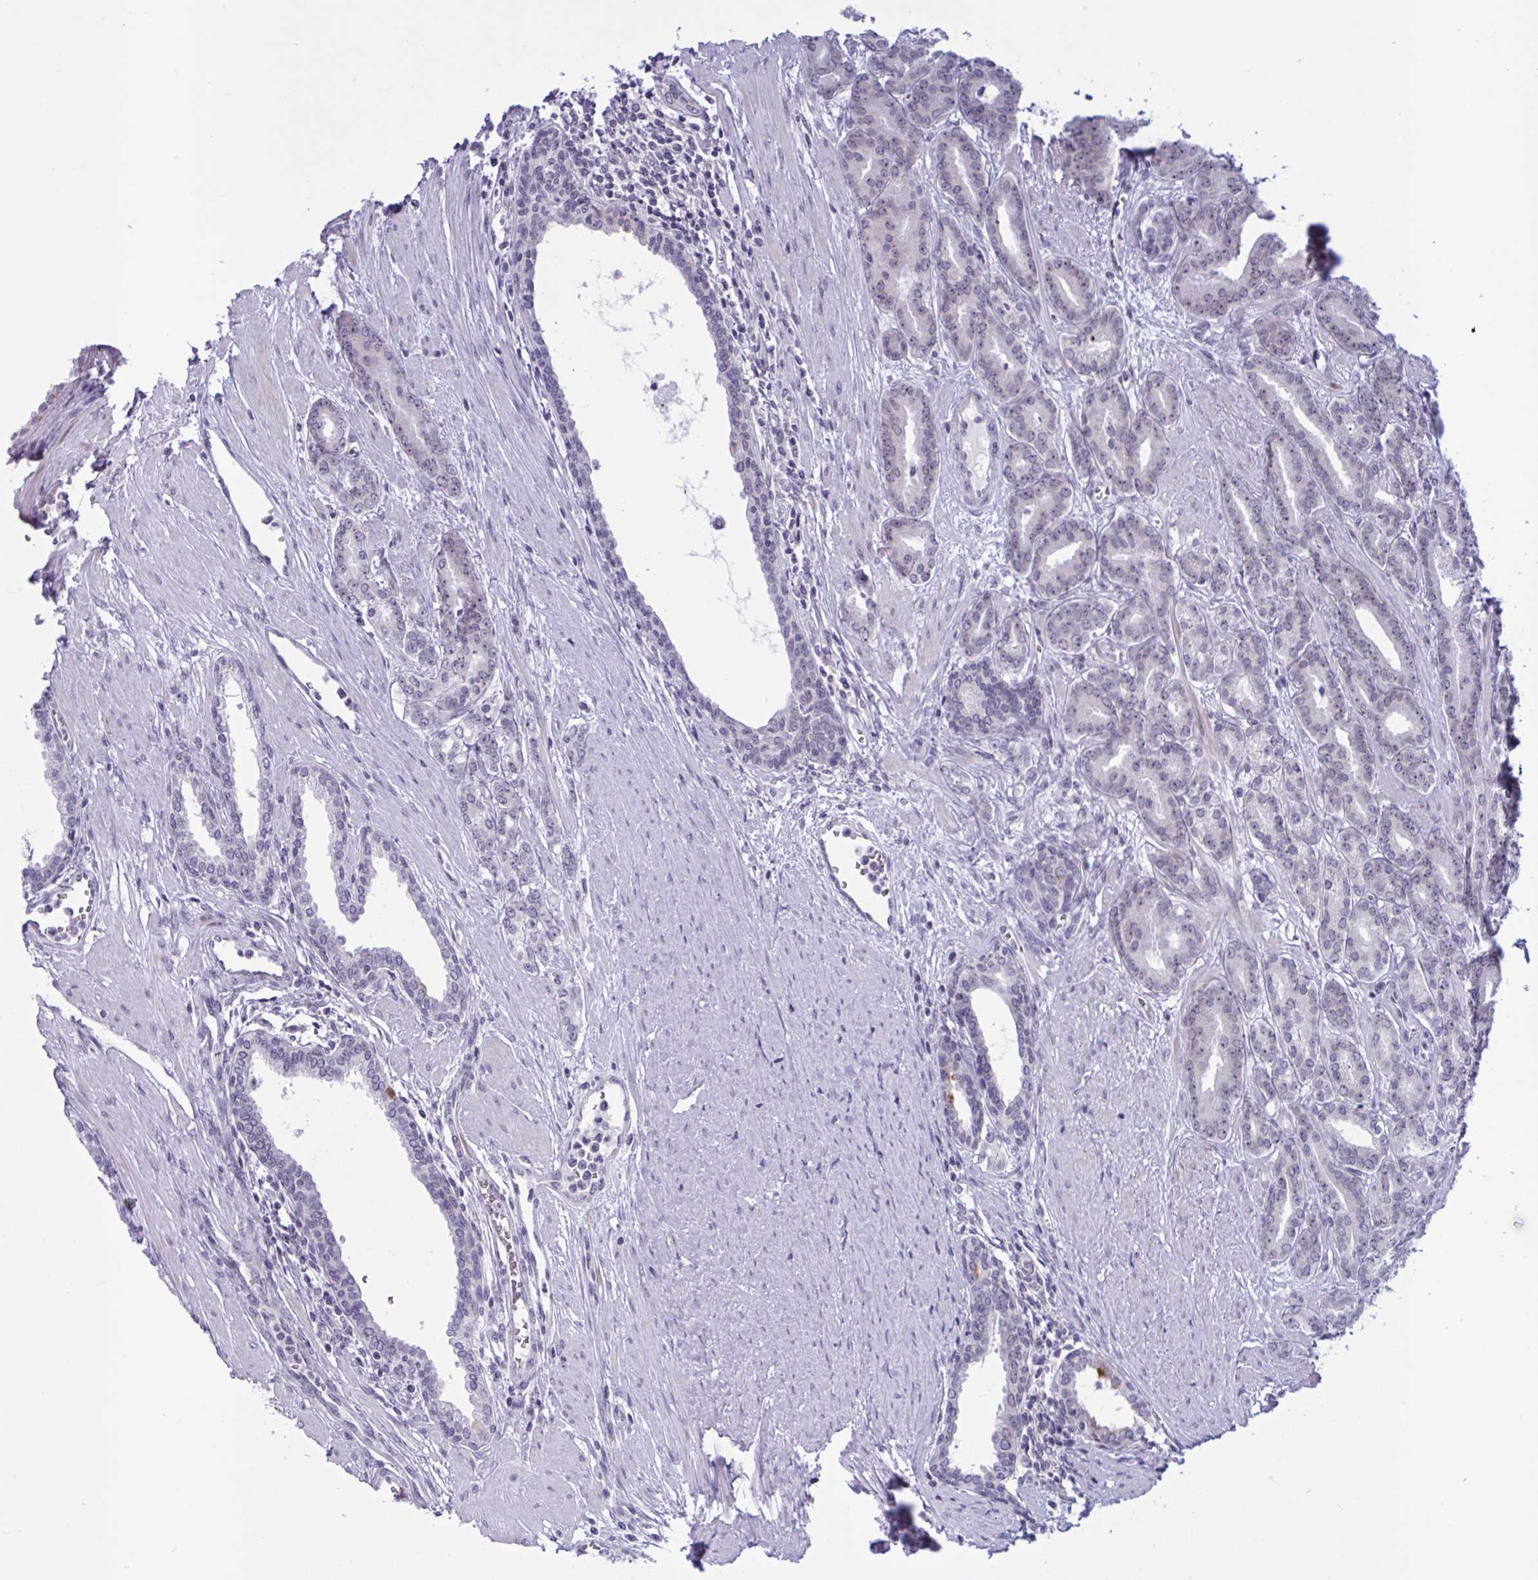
{"staining": {"intensity": "negative", "quantity": "none", "location": "none"}, "tissue": "prostate cancer", "cell_type": "Tumor cells", "image_type": "cancer", "snomed": [{"axis": "morphology", "description": "Adenocarcinoma, High grade"}, {"axis": "topography", "description": "Prostate"}], "caption": "This is an immunohistochemistry (IHC) photomicrograph of adenocarcinoma (high-grade) (prostate). There is no staining in tumor cells.", "gene": "DOCK11", "patient": {"sex": "male", "age": 60}}